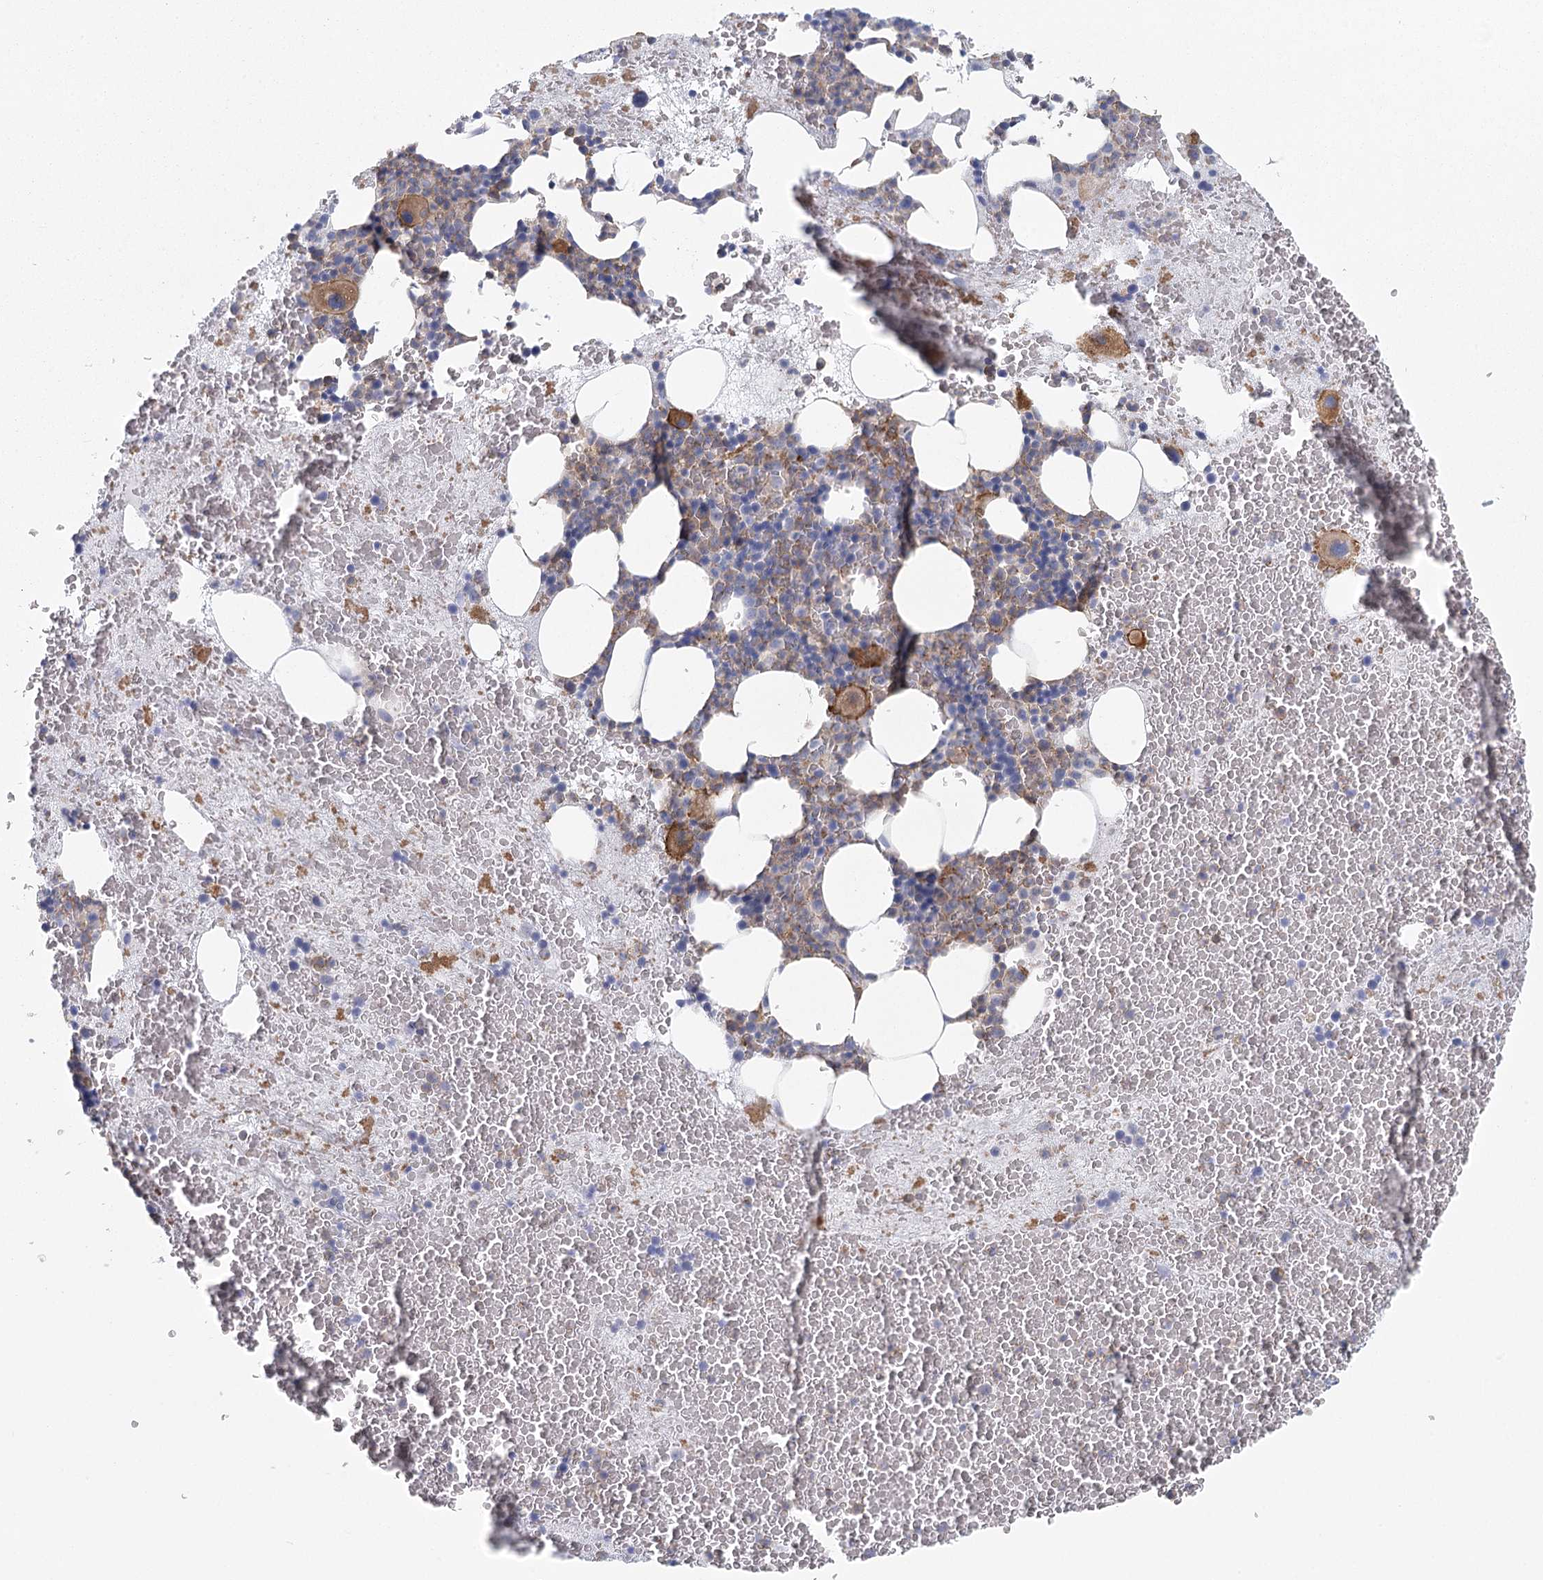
{"staining": {"intensity": "moderate", "quantity": "<25%", "location": "cytoplasmic/membranous"}, "tissue": "bone marrow", "cell_type": "Hematopoietic cells", "image_type": "normal", "snomed": [{"axis": "morphology", "description": "Normal tissue, NOS"}, {"axis": "topography", "description": "Bone marrow"}], "caption": "High-magnification brightfield microscopy of benign bone marrow stained with DAB (brown) and counterstained with hematoxylin (blue). hematopoietic cells exhibit moderate cytoplasmic/membranous expression is identified in approximately<25% of cells. Ihc stains the protein in brown and the nuclei are stained blue.", "gene": "IFT46", "patient": {"sex": "male", "age": 36}}